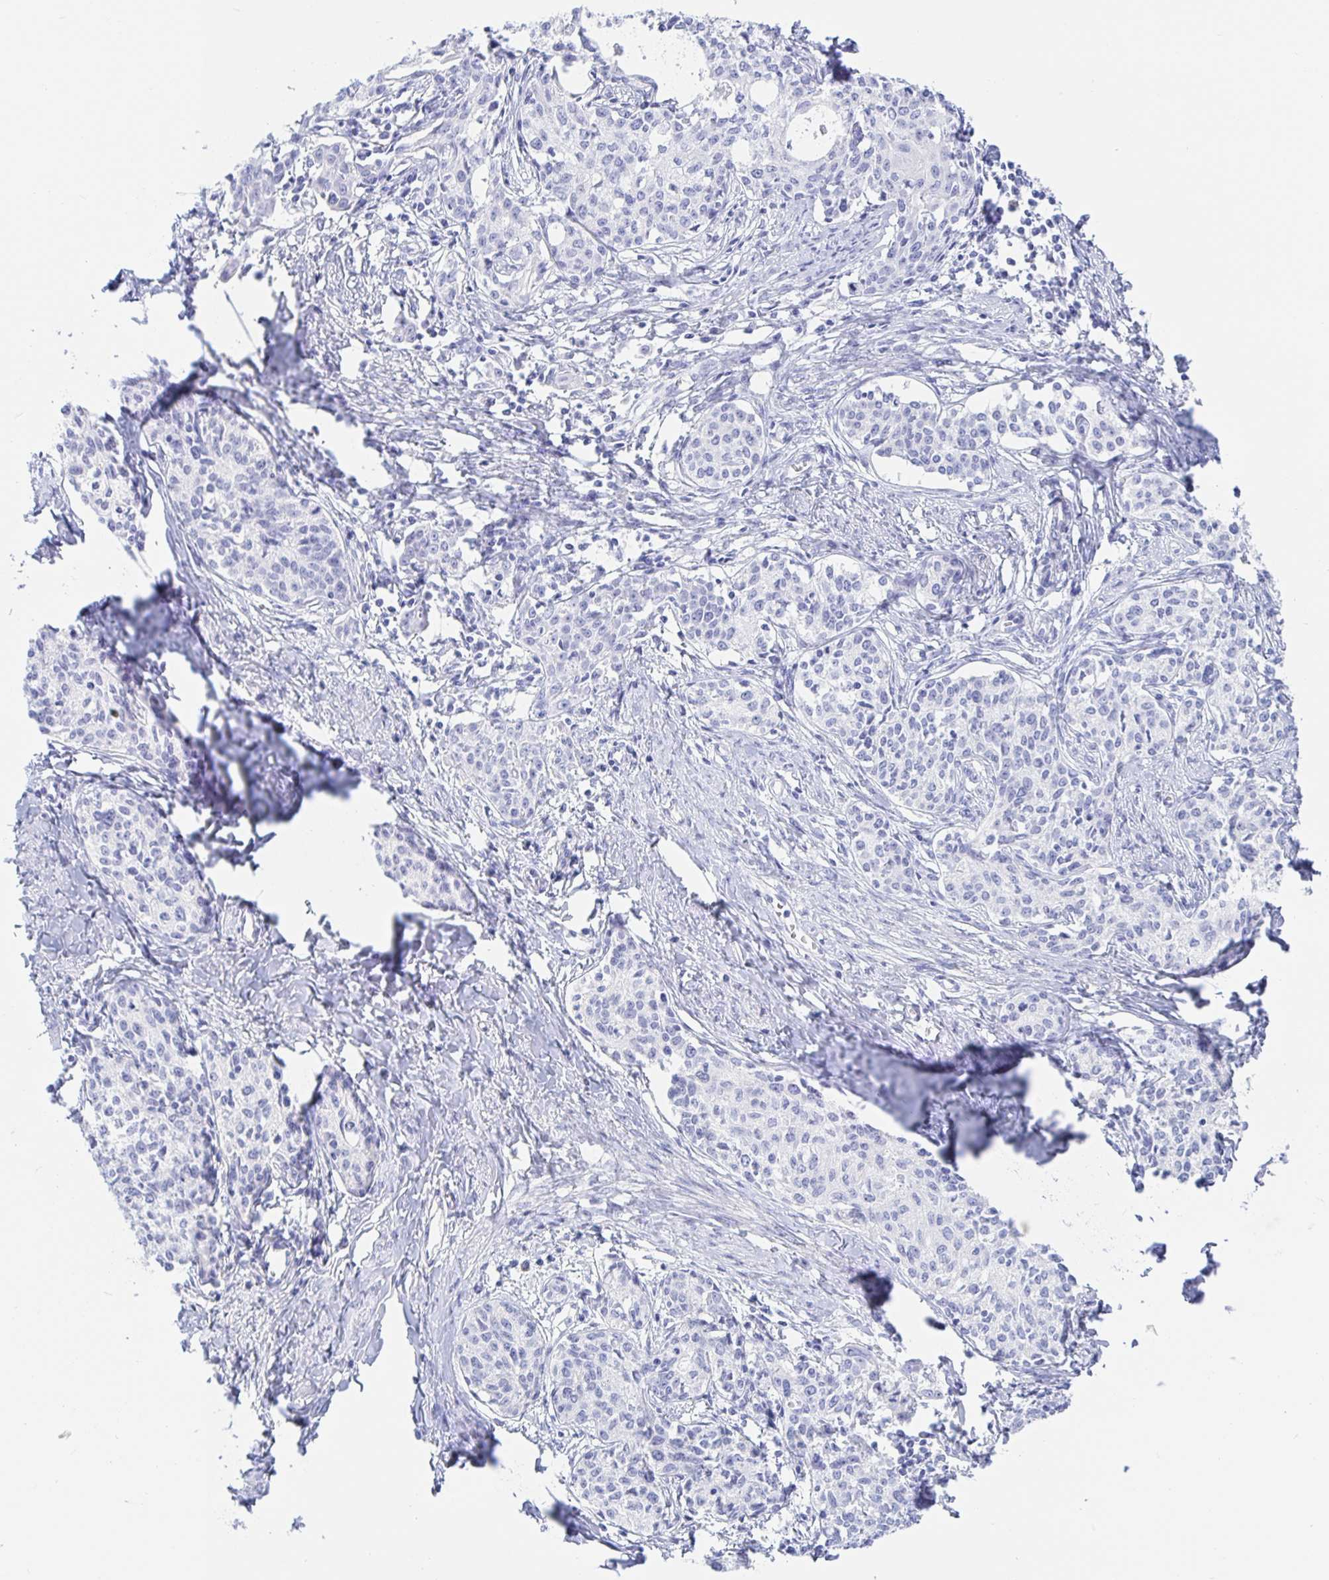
{"staining": {"intensity": "negative", "quantity": "none", "location": "none"}, "tissue": "cervical cancer", "cell_type": "Tumor cells", "image_type": "cancer", "snomed": [{"axis": "morphology", "description": "Squamous cell carcinoma, NOS"}, {"axis": "morphology", "description": "Adenocarcinoma, NOS"}, {"axis": "topography", "description": "Cervix"}], "caption": "Tumor cells show no significant protein staining in cervical cancer (adenocarcinoma).", "gene": "KCNH6", "patient": {"sex": "female", "age": 52}}